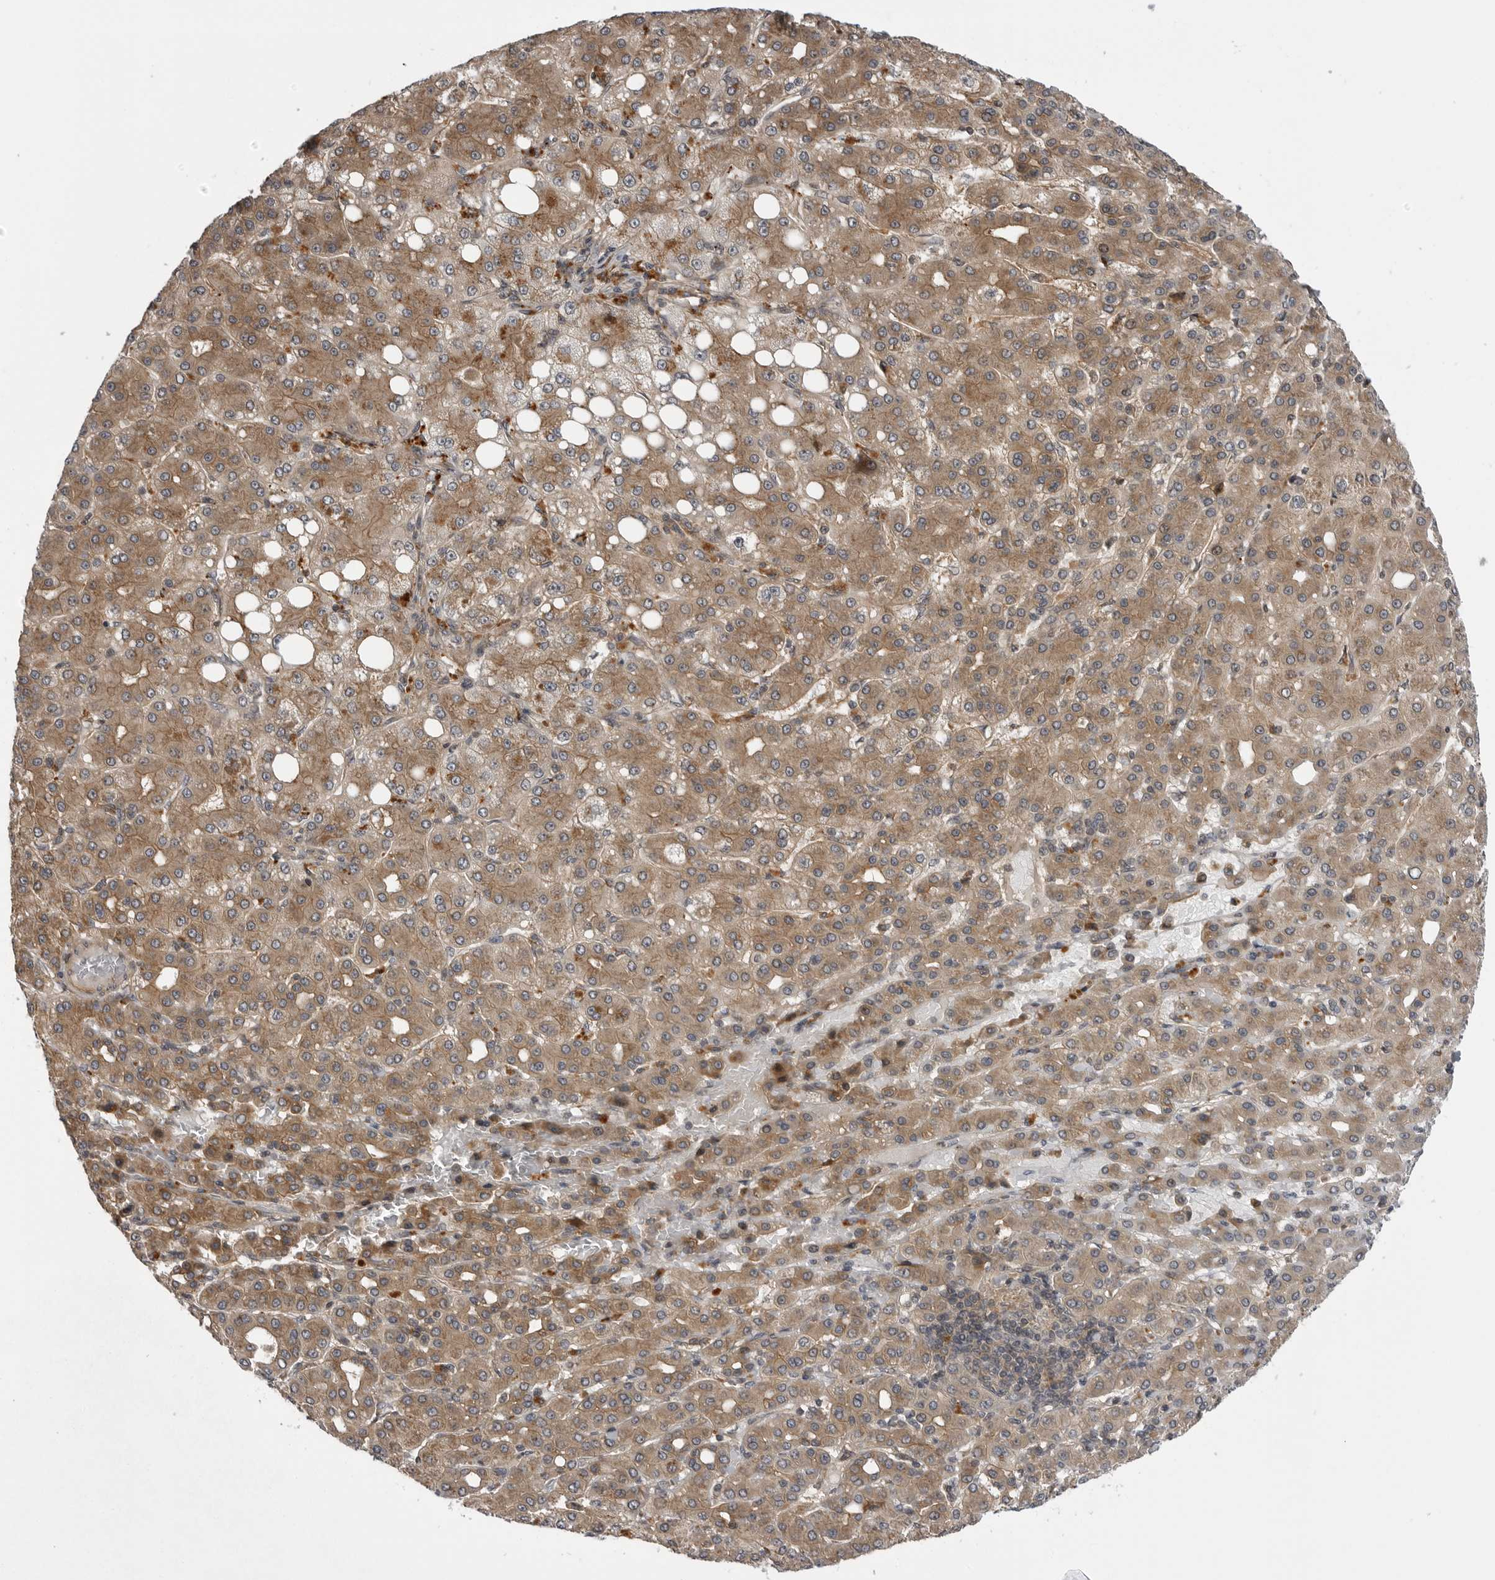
{"staining": {"intensity": "moderate", "quantity": ">75%", "location": "cytoplasmic/membranous"}, "tissue": "liver cancer", "cell_type": "Tumor cells", "image_type": "cancer", "snomed": [{"axis": "morphology", "description": "Carcinoma, Hepatocellular, NOS"}, {"axis": "topography", "description": "Liver"}], "caption": "Tumor cells reveal moderate cytoplasmic/membranous staining in about >75% of cells in hepatocellular carcinoma (liver).", "gene": "LRRC45", "patient": {"sex": "male", "age": 65}}